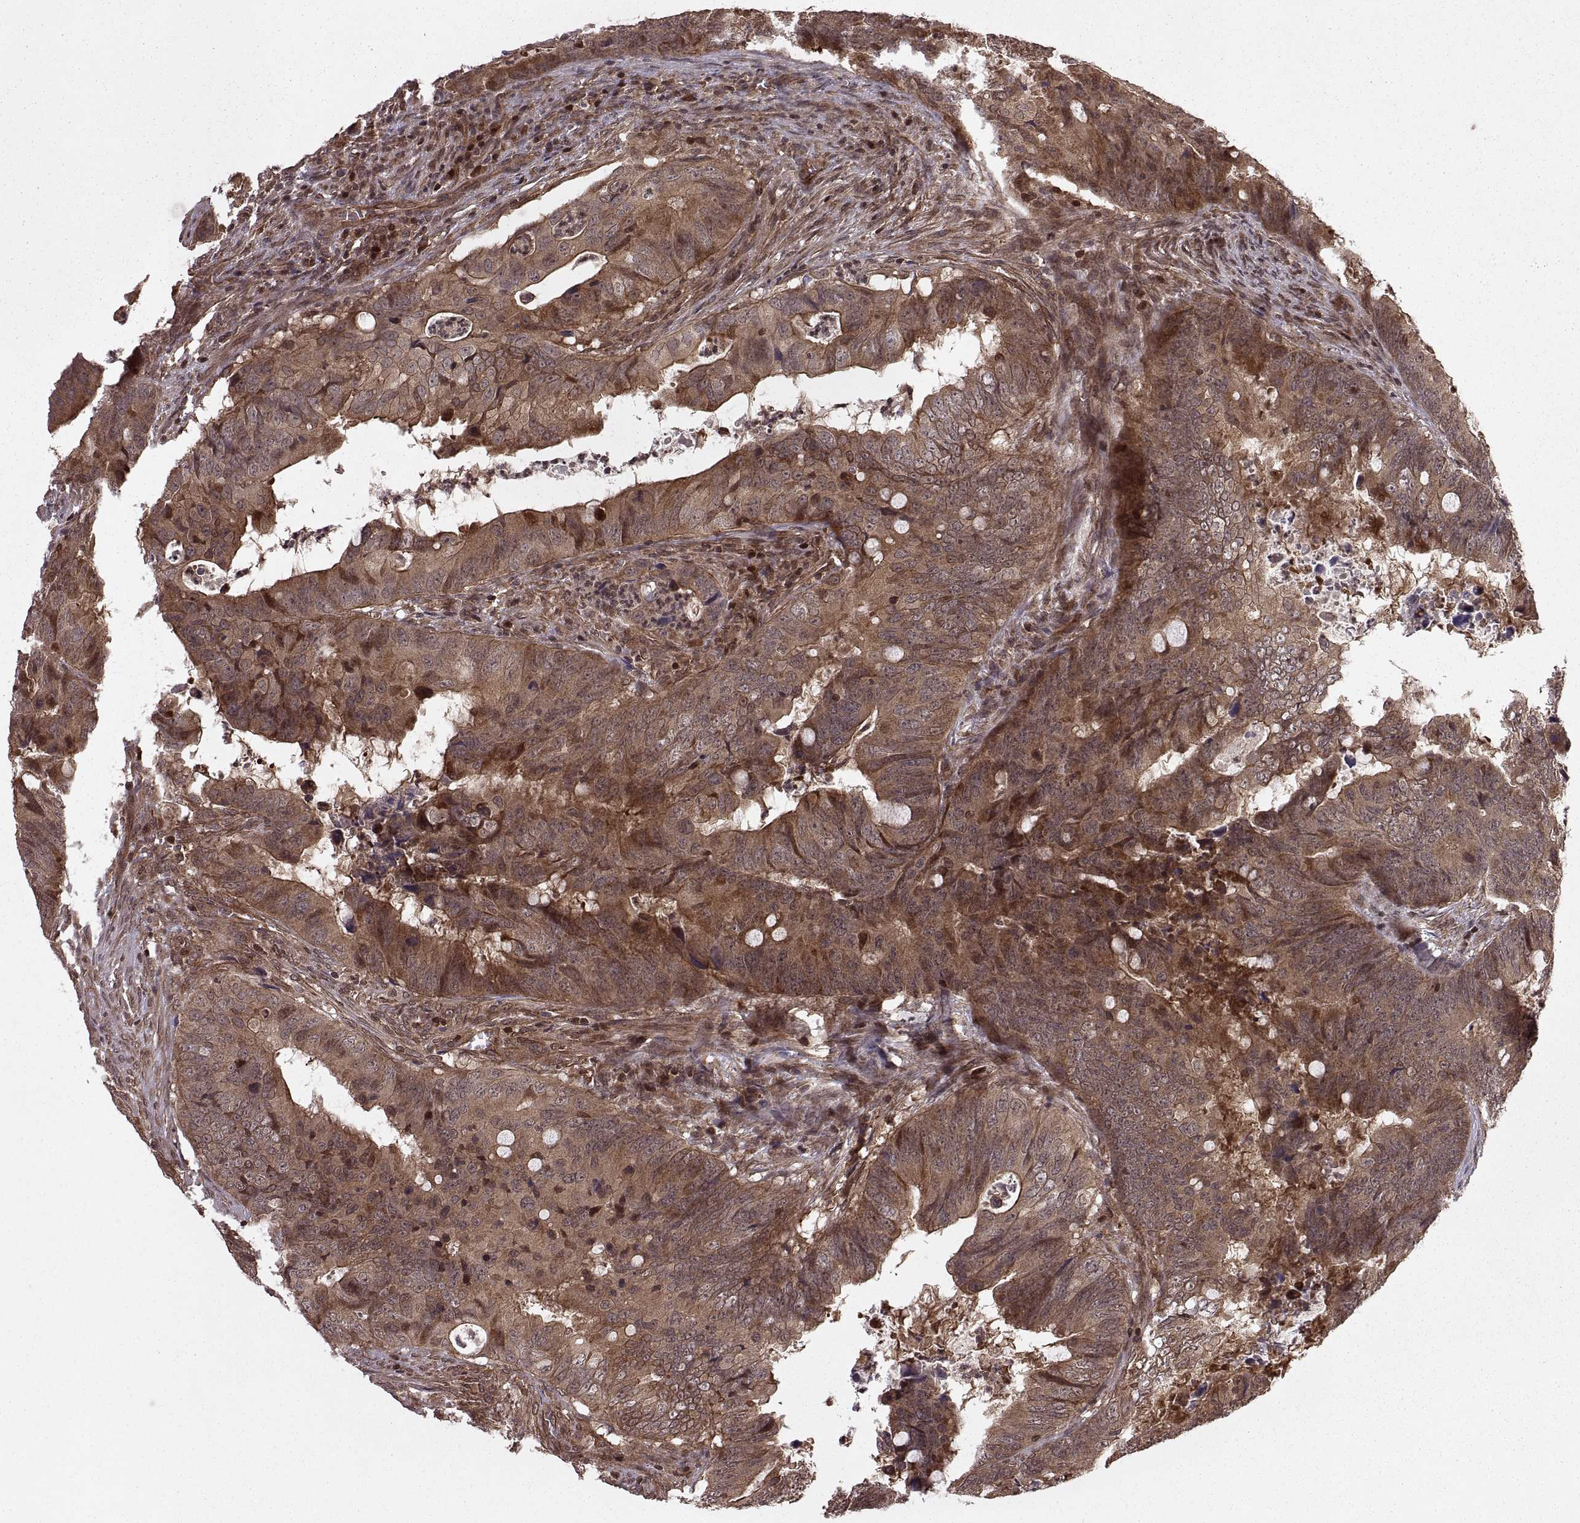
{"staining": {"intensity": "strong", "quantity": ">75%", "location": "cytoplasmic/membranous"}, "tissue": "colorectal cancer", "cell_type": "Tumor cells", "image_type": "cancer", "snomed": [{"axis": "morphology", "description": "Adenocarcinoma, NOS"}, {"axis": "topography", "description": "Colon"}], "caption": "Protein staining exhibits strong cytoplasmic/membranous positivity in approximately >75% of tumor cells in colorectal adenocarcinoma.", "gene": "DEDD", "patient": {"sex": "female", "age": 82}}